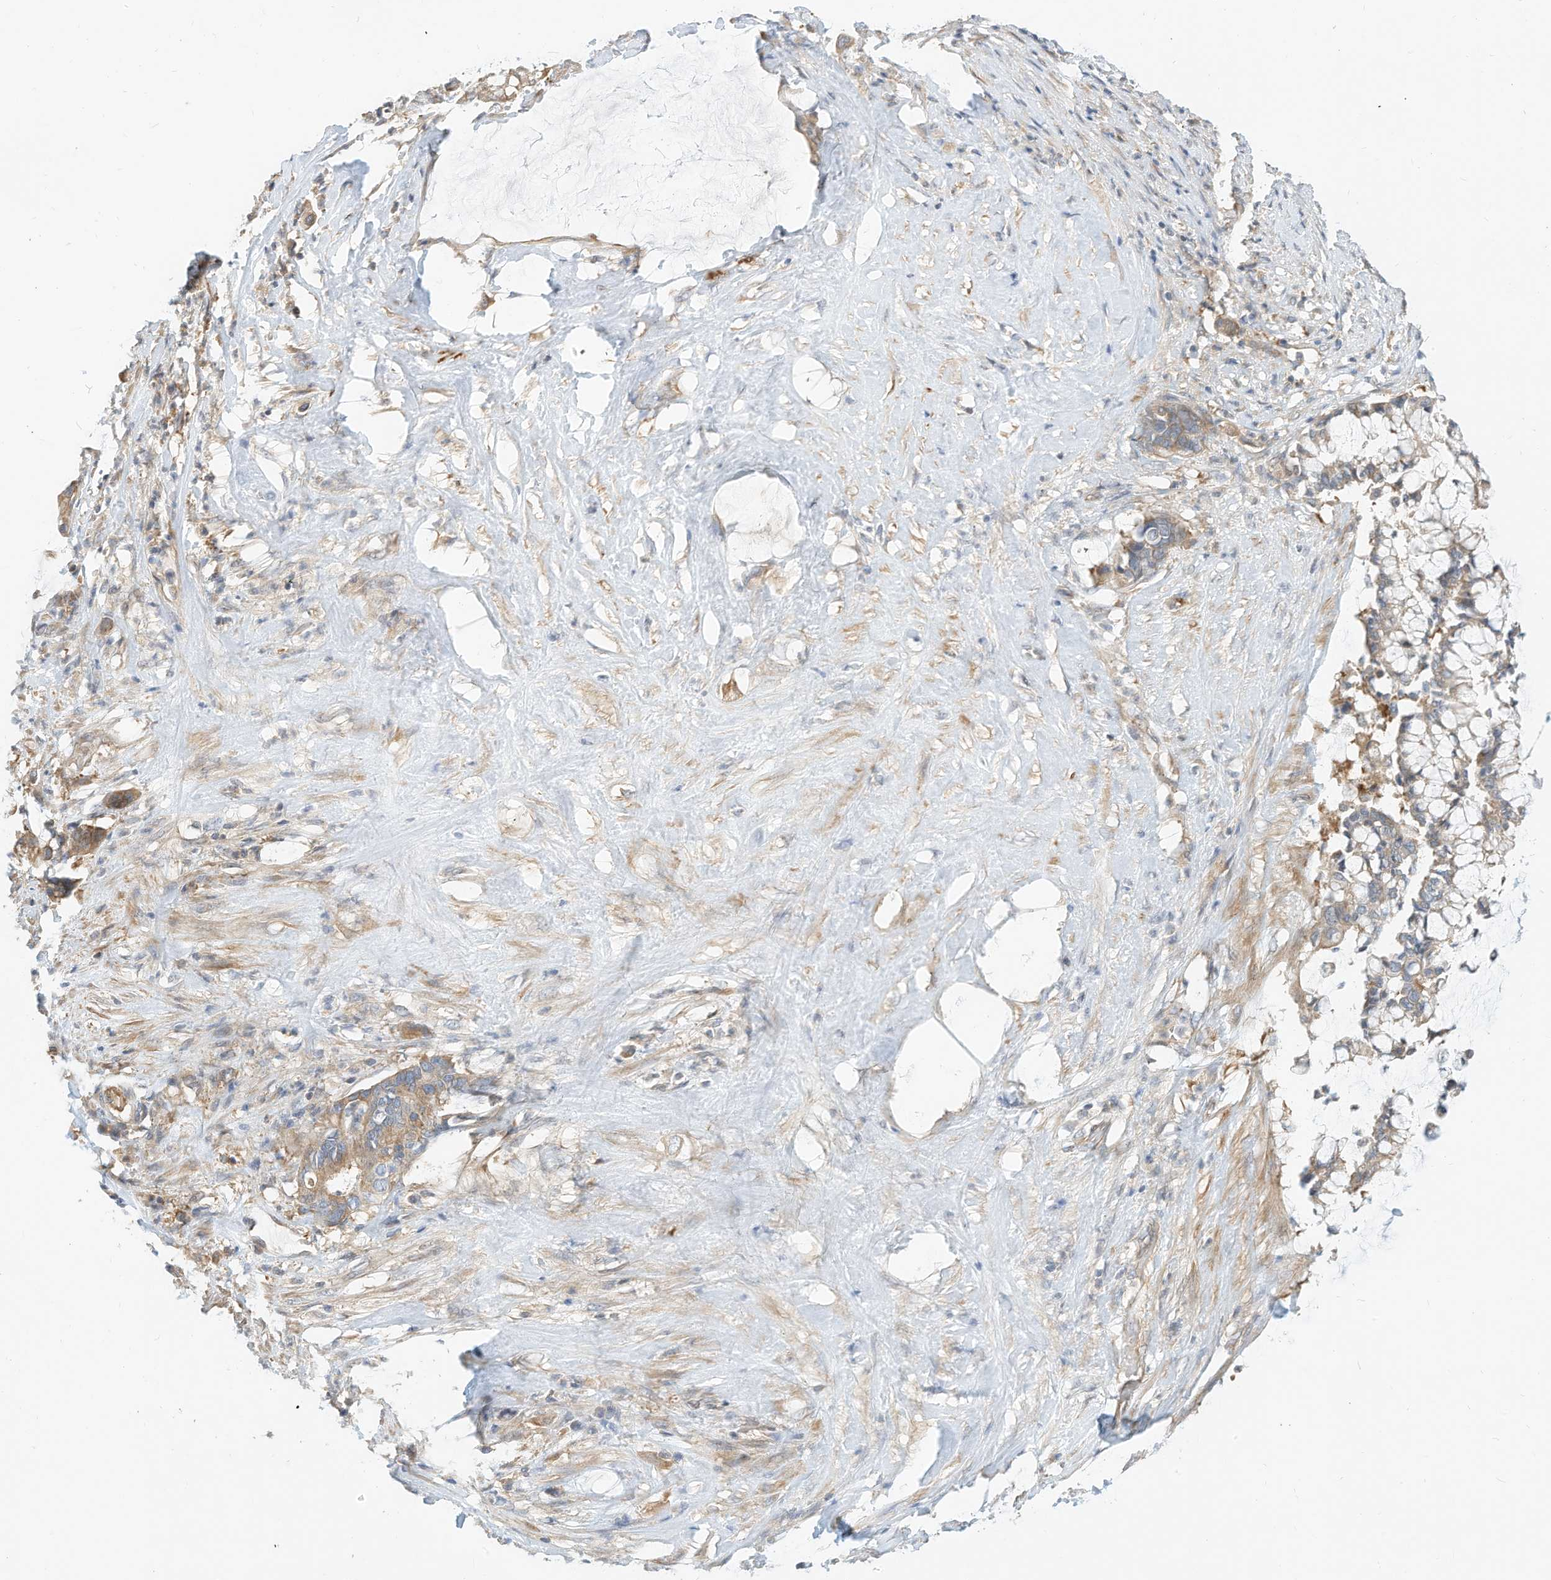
{"staining": {"intensity": "moderate", "quantity": ">75%", "location": "cytoplasmic/membranous"}, "tissue": "pancreatic cancer", "cell_type": "Tumor cells", "image_type": "cancer", "snomed": [{"axis": "morphology", "description": "Adenocarcinoma, NOS"}, {"axis": "topography", "description": "Pancreas"}], "caption": "A photomicrograph of human pancreatic cancer (adenocarcinoma) stained for a protein exhibits moderate cytoplasmic/membranous brown staining in tumor cells.", "gene": "OFD1", "patient": {"sex": "male", "age": 41}}